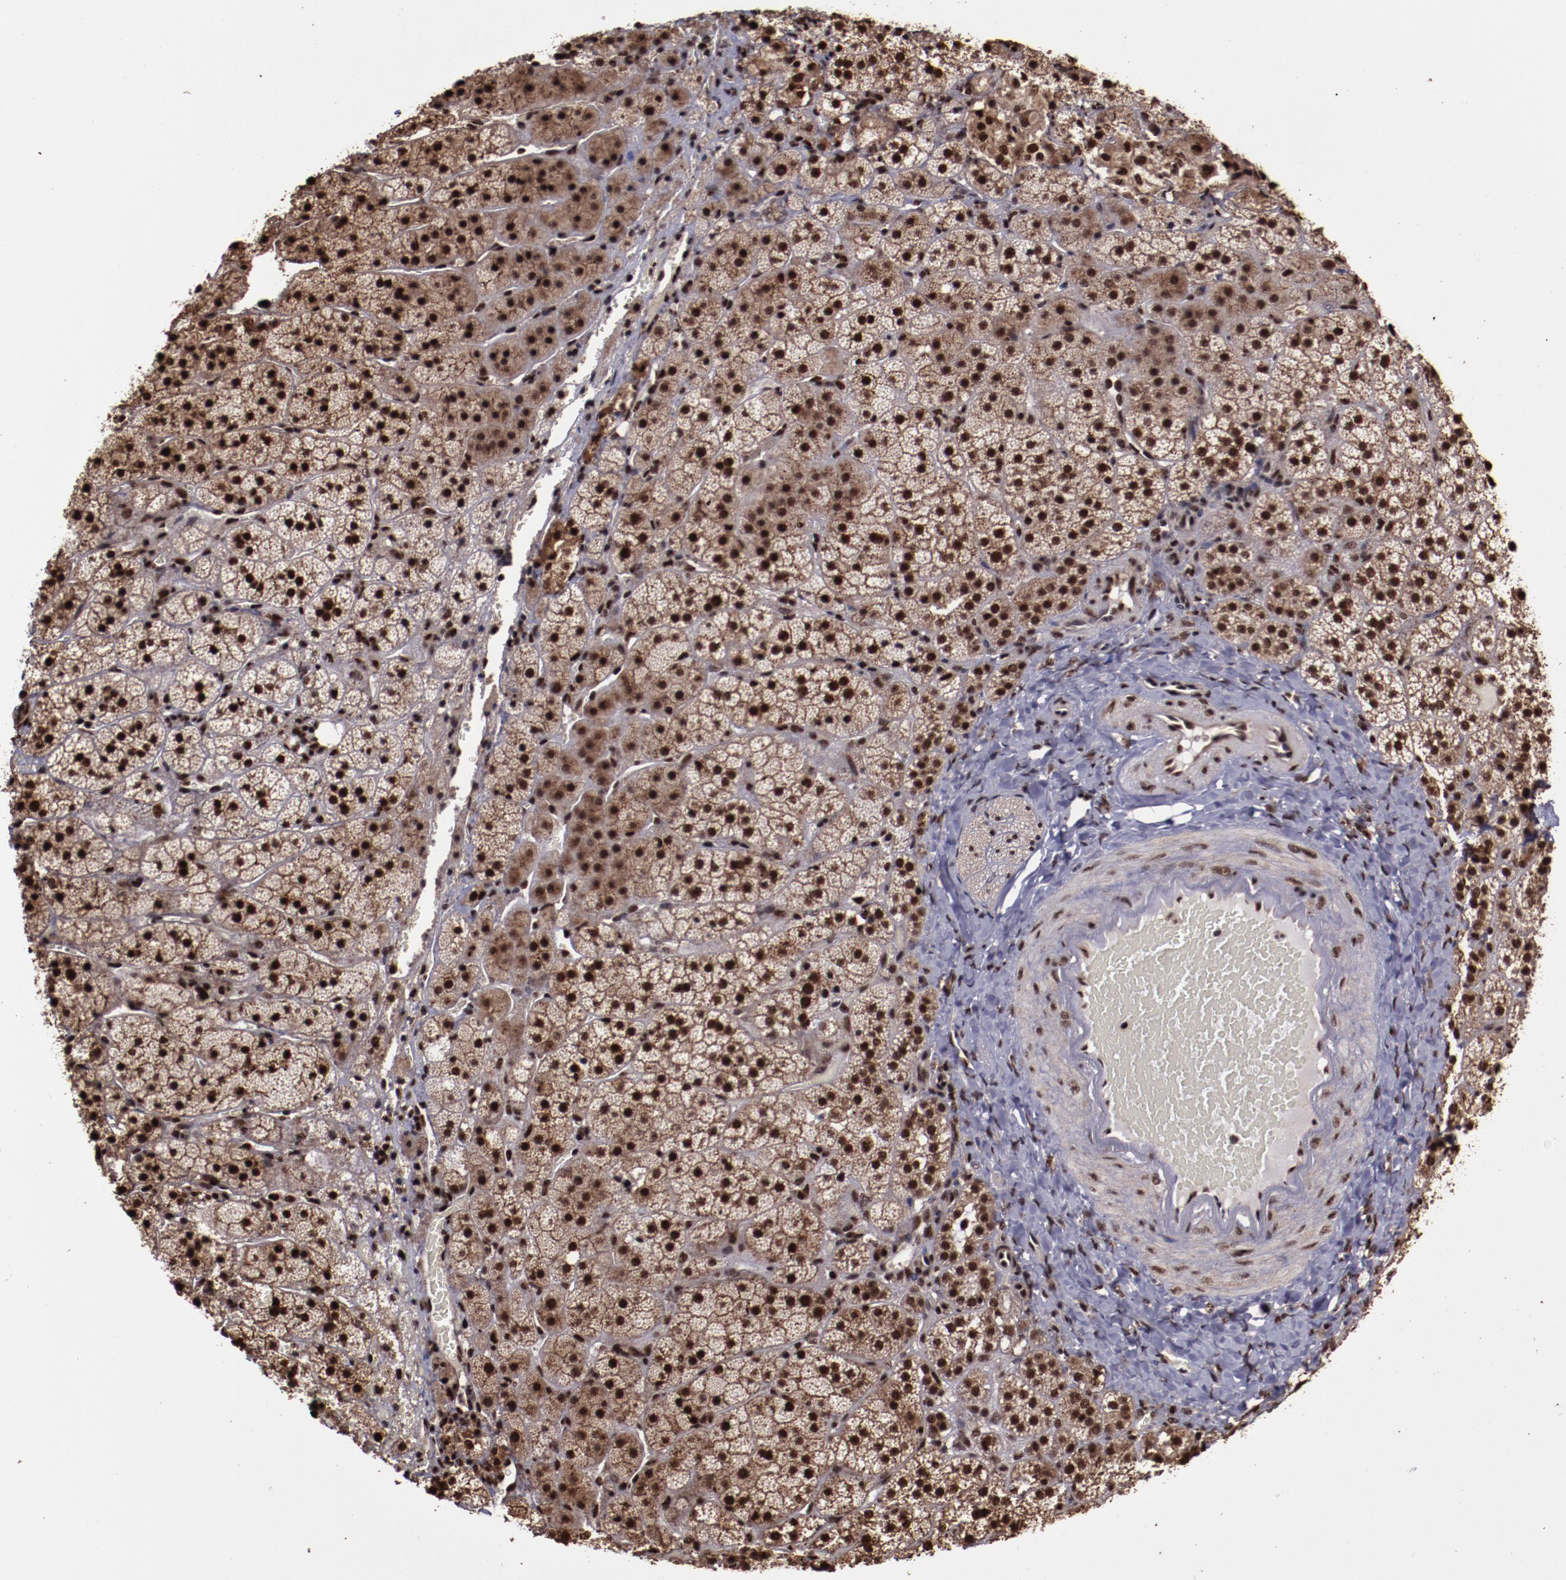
{"staining": {"intensity": "strong", "quantity": ">75%", "location": "cytoplasmic/membranous,nuclear"}, "tissue": "adrenal gland", "cell_type": "Glandular cells", "image_type": "normal", "snomed": [{"axis": "morphology", "description": "Normal tissue, NOS"}, {"axis": "topography", "description": "Adrenal gland"}], "caption": "IHC photomicrograph of benign adrenal gland stained for a protein (brown), which reveals high levels of strong cytoplasmic/membranous,nuclear positivity in approximately >75% of glandular cells.", "gene": "SNW1", "patient": {"sex": "female", "age": 44}}